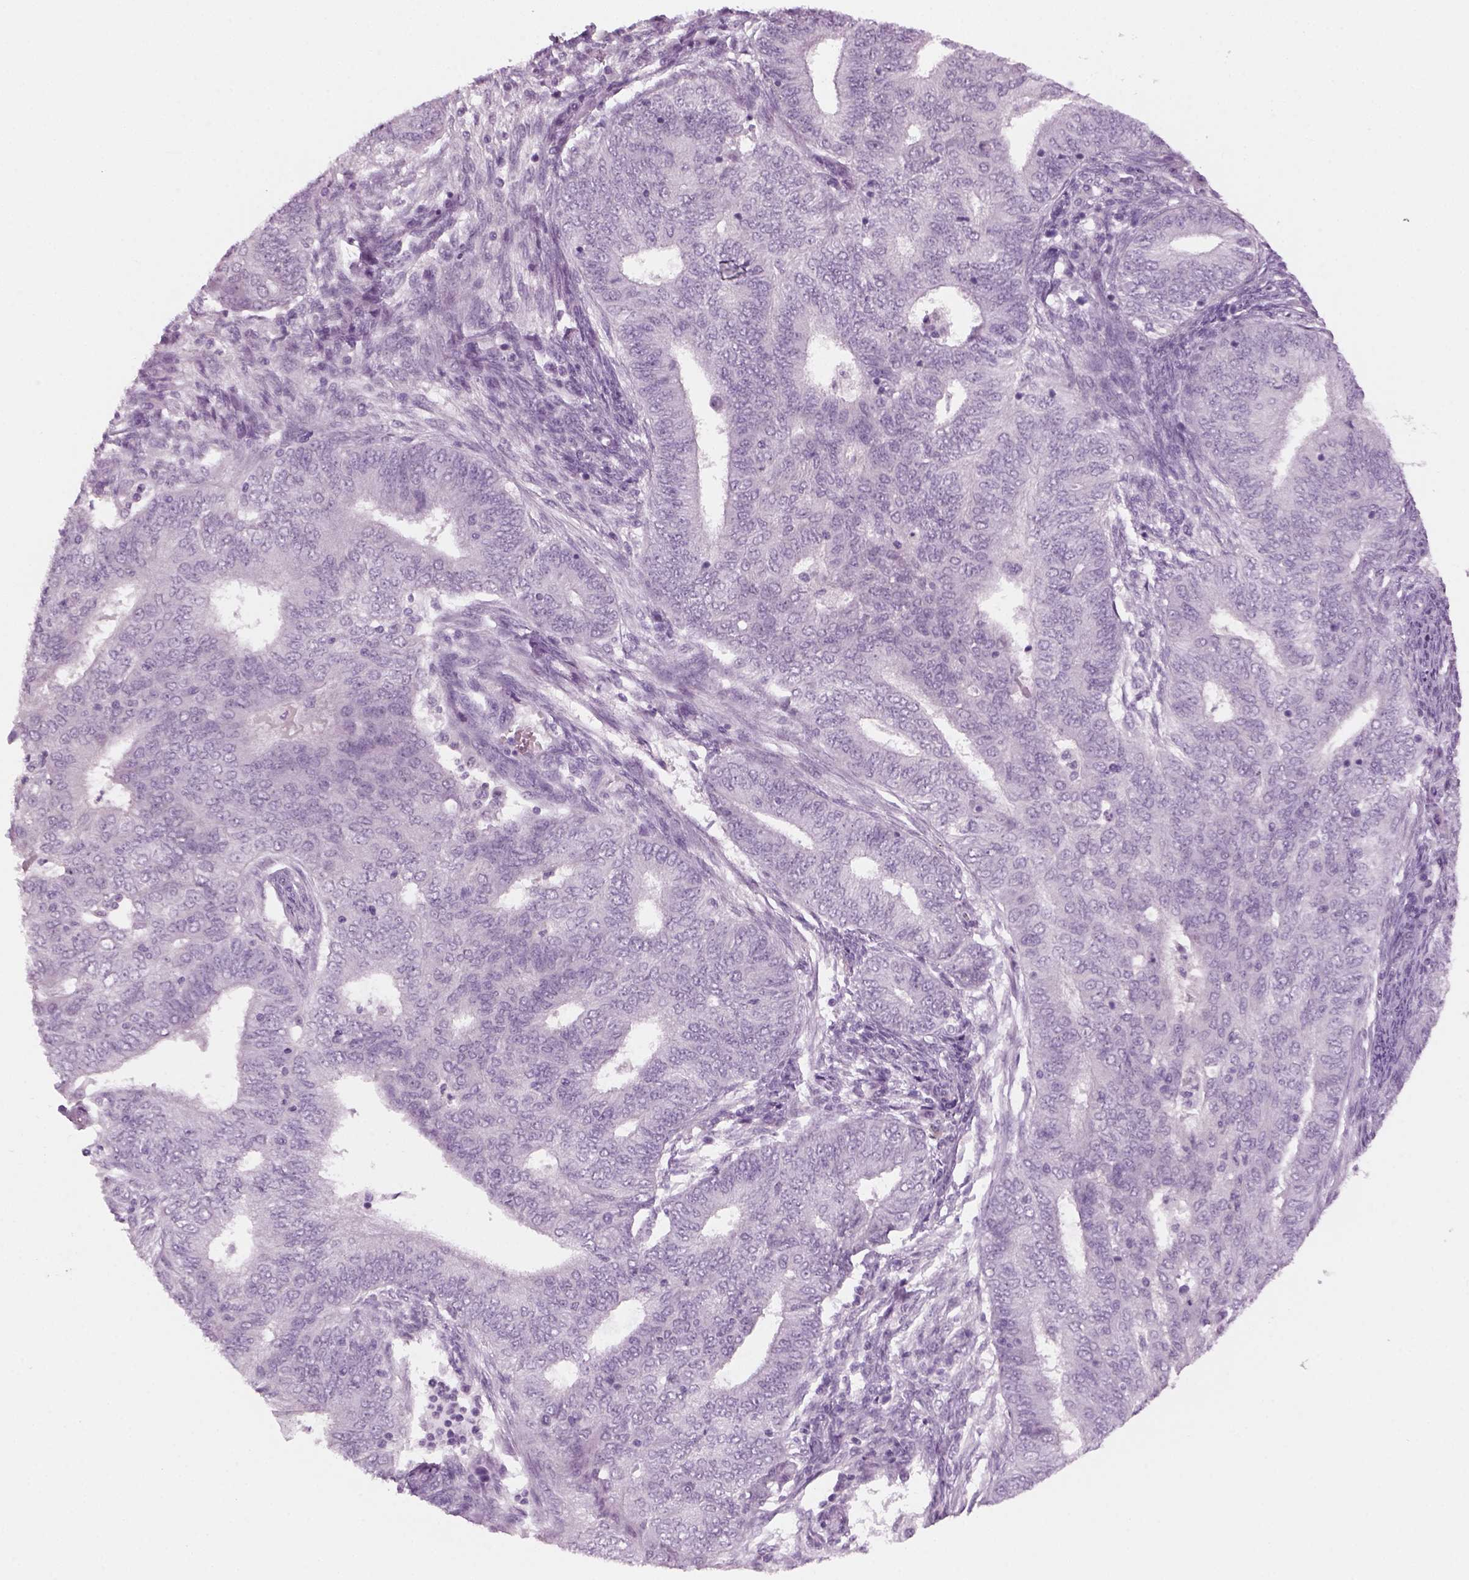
{"staining": {"intensity": "negative", "quantity": "none", "location": "none"}, "tissue": "endometrial cancer", "cell_type": "Tumor cells", "image_type": "cancer", "snomed": [{"axis": "morphology", "description": "Adenocarcinoma, NOS"}, {"axis": "topography", "description": "Endometrium"}], "caption": "This is a micrograph of IHC staining of endometrial cancer (adenocarcinoma), which shows no staining in tumor cells.", "gene": "KRT75", "patient": {"sex": "female", "age": 62}}